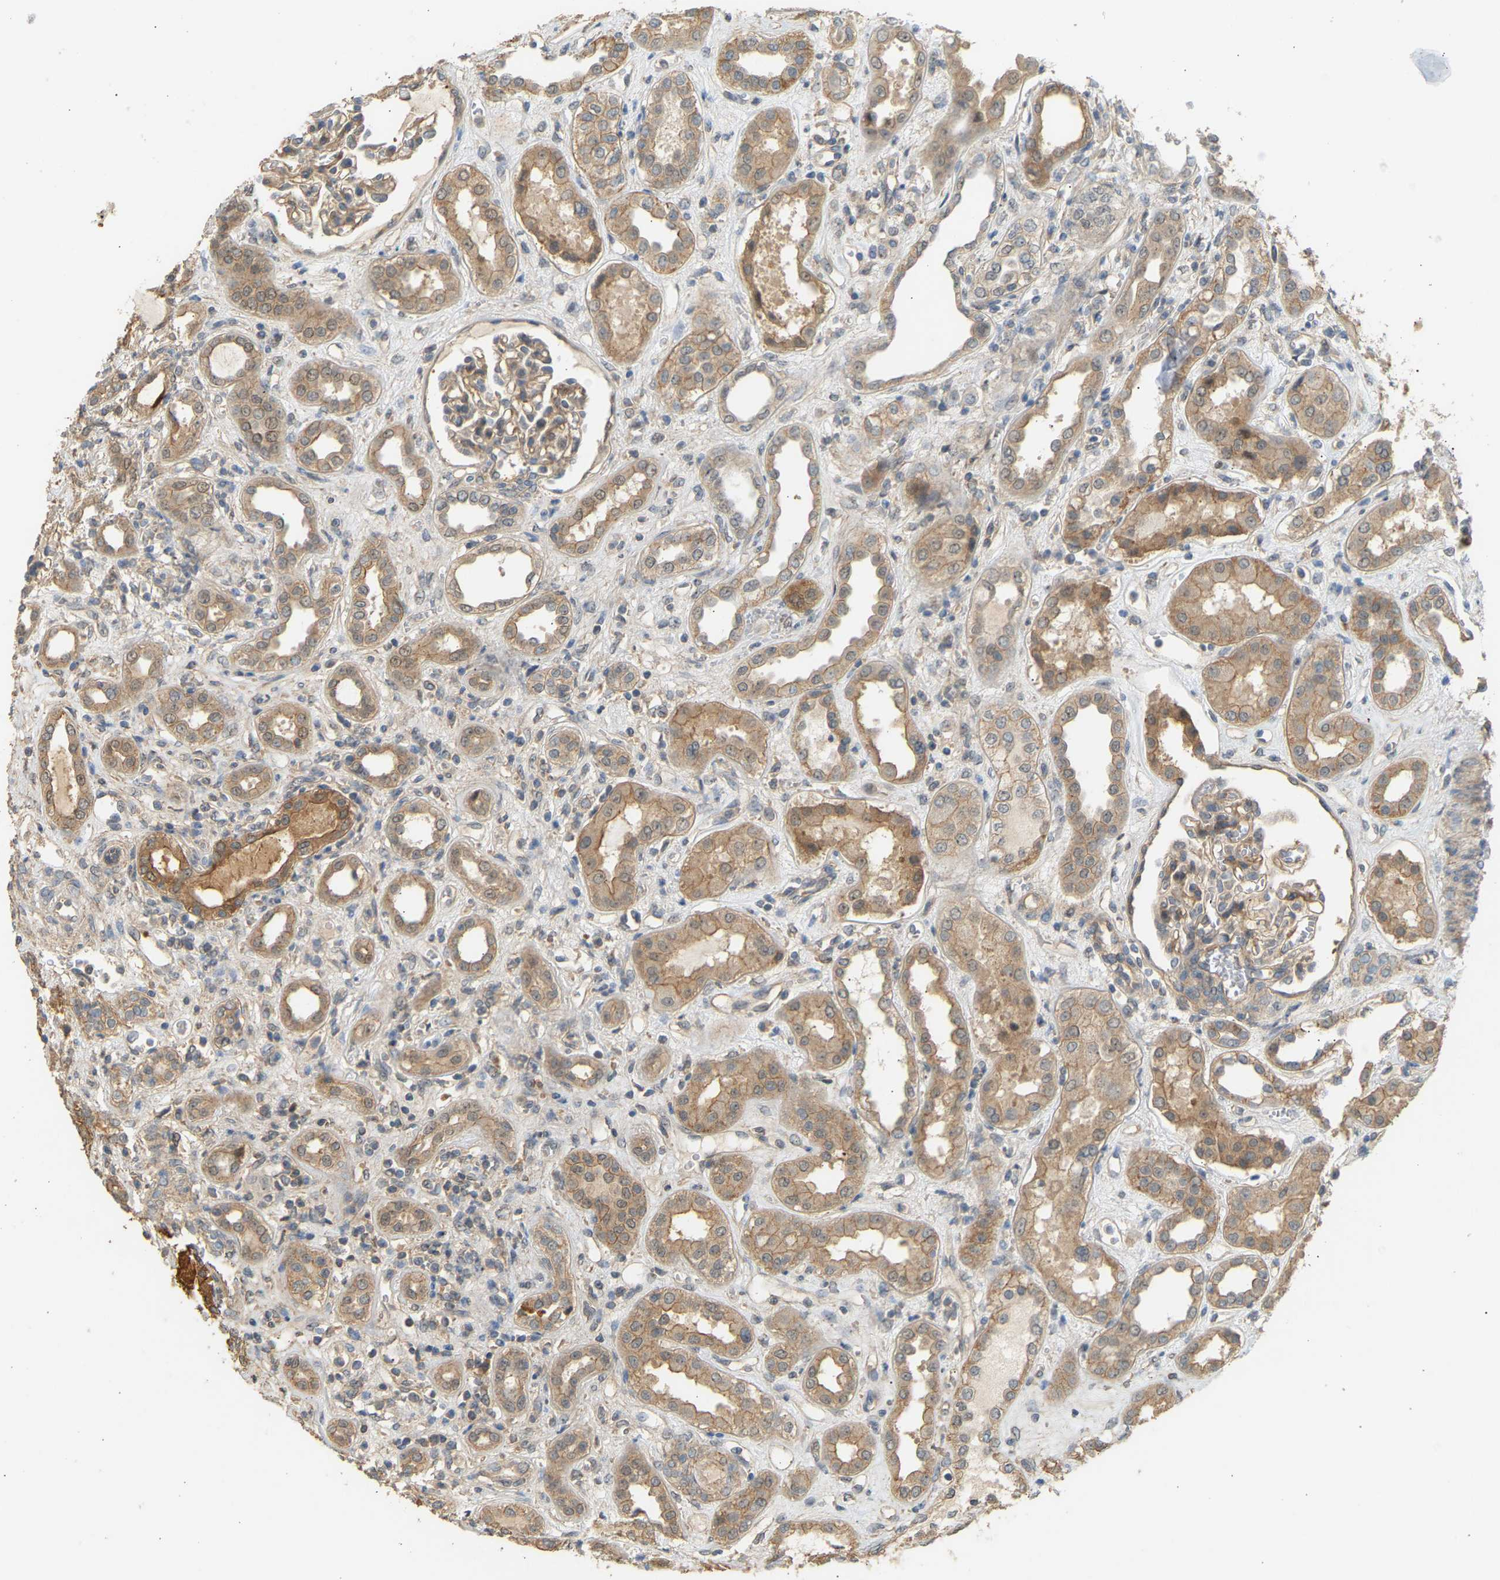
{"staining": {"intensity": "moderate", "quantity": ">75%", "location": "cytoplasmic/membranous"}, "tissue": "kidney", "cell_type": "Cells in glomeruli", "image_type": "normal", "snomed": [{"axis": "morphology", "description": "Normal tissue, NOS"}, {"axis": "topography", "description": "Kidney"}], "caption": "Immunohistochemical staining of unremarkable human kidney shows >75% levels of moderate cytoplasmic/membranous protein expression in approximately >75% of cells in glomeruli. The protein is stained brown, and the nuclei are stained in blue (DAB (3,3'-diaminobenzidine) IHC with brightfield microscopy, high magnification).", "gene": "RGL1", "patient": {"sex": "male", "age": 59}}